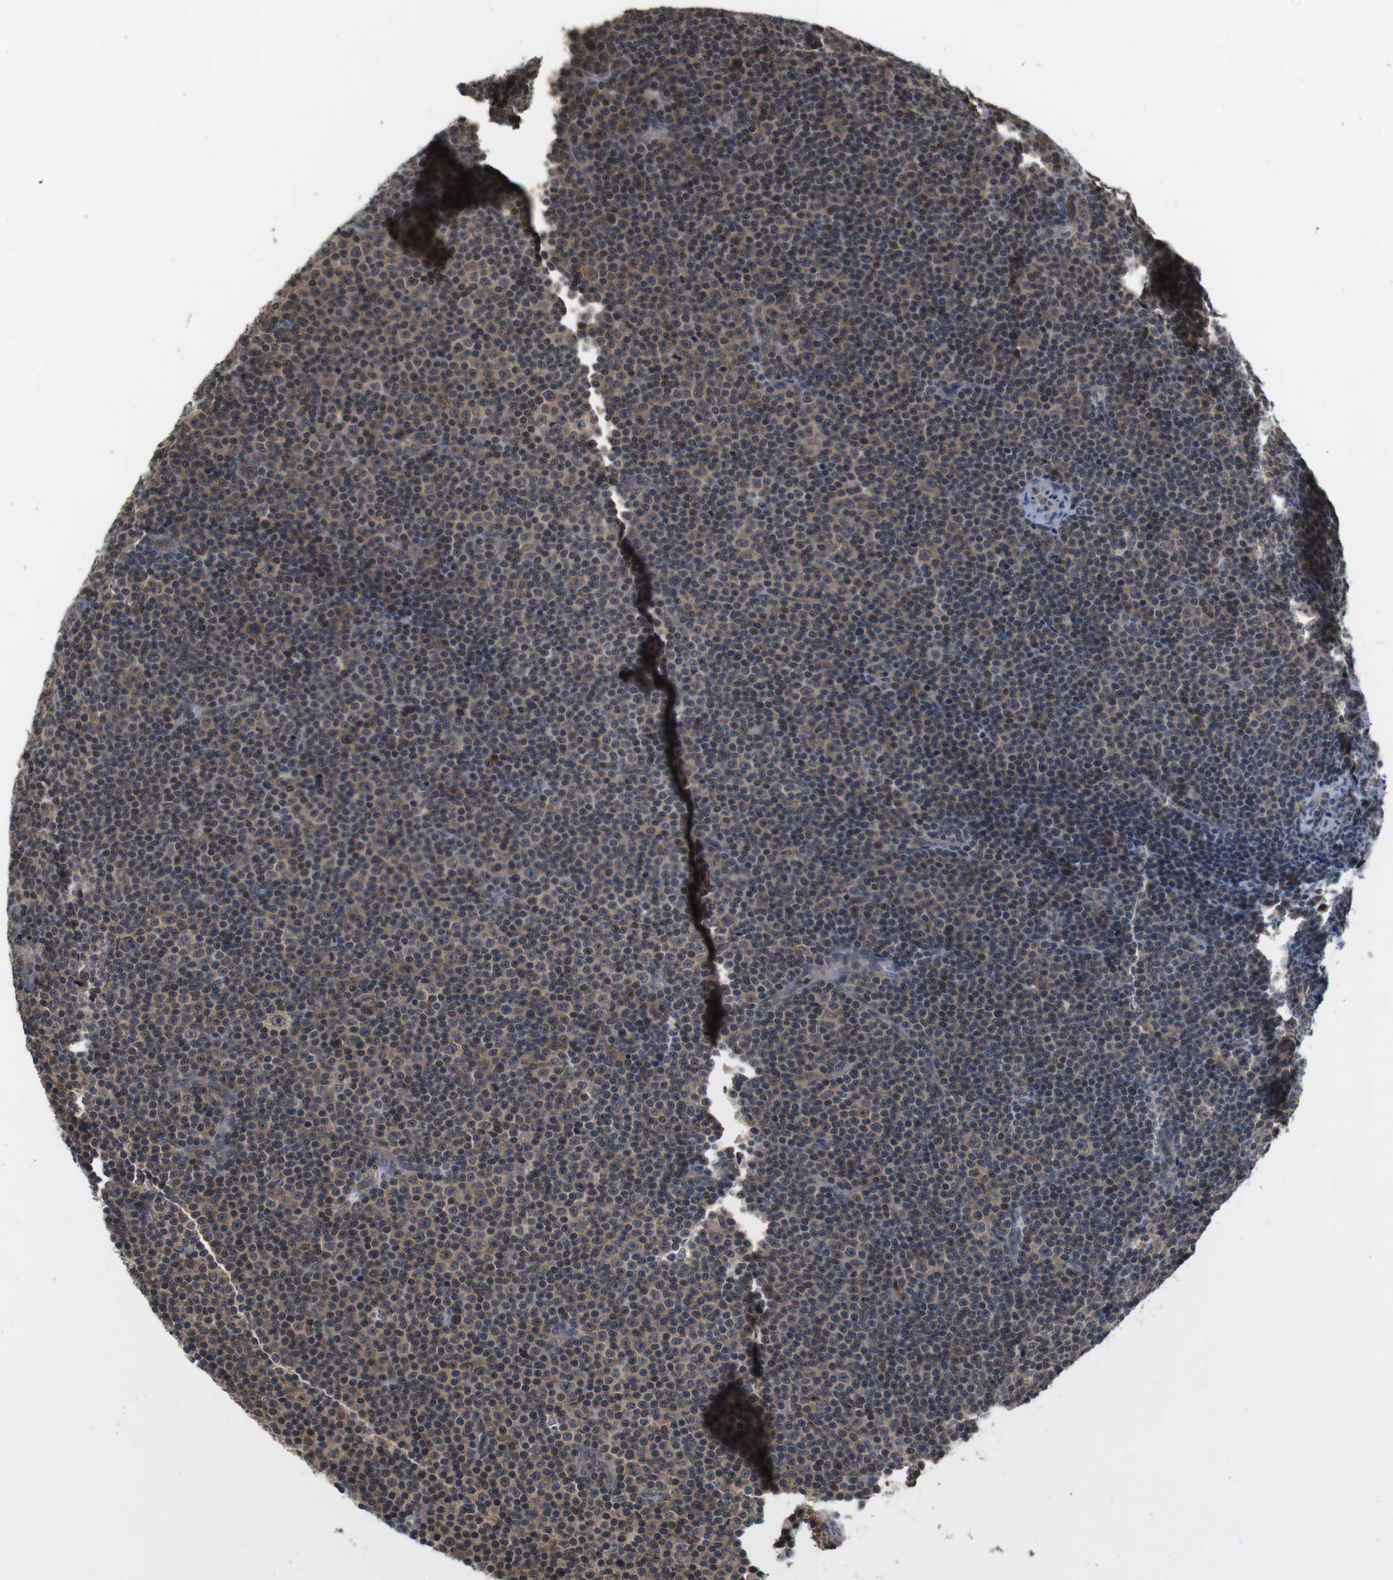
{"staining": {"intensity": "weak", "quantity": "25%-75%", "location": "nuclear"}, "tissue": "lymphoma", "cell_type": "Tumor cells", "image_type": "cancer", "snomed": [{"axis": "morphology", "description": "Malignant lymphoma, non-Hodgkin's type, Low grade"}, {"axis": "topography", "description": "Lymph node"}], "caption": "This micrograph exhibits immunohistochemistry (IHC) staining of human lymphoma, with low weak nuclear expression in about 25%-75% of tumor cells.", "gene": "FADD", "patient": {"sex": "female", "age": 67}}